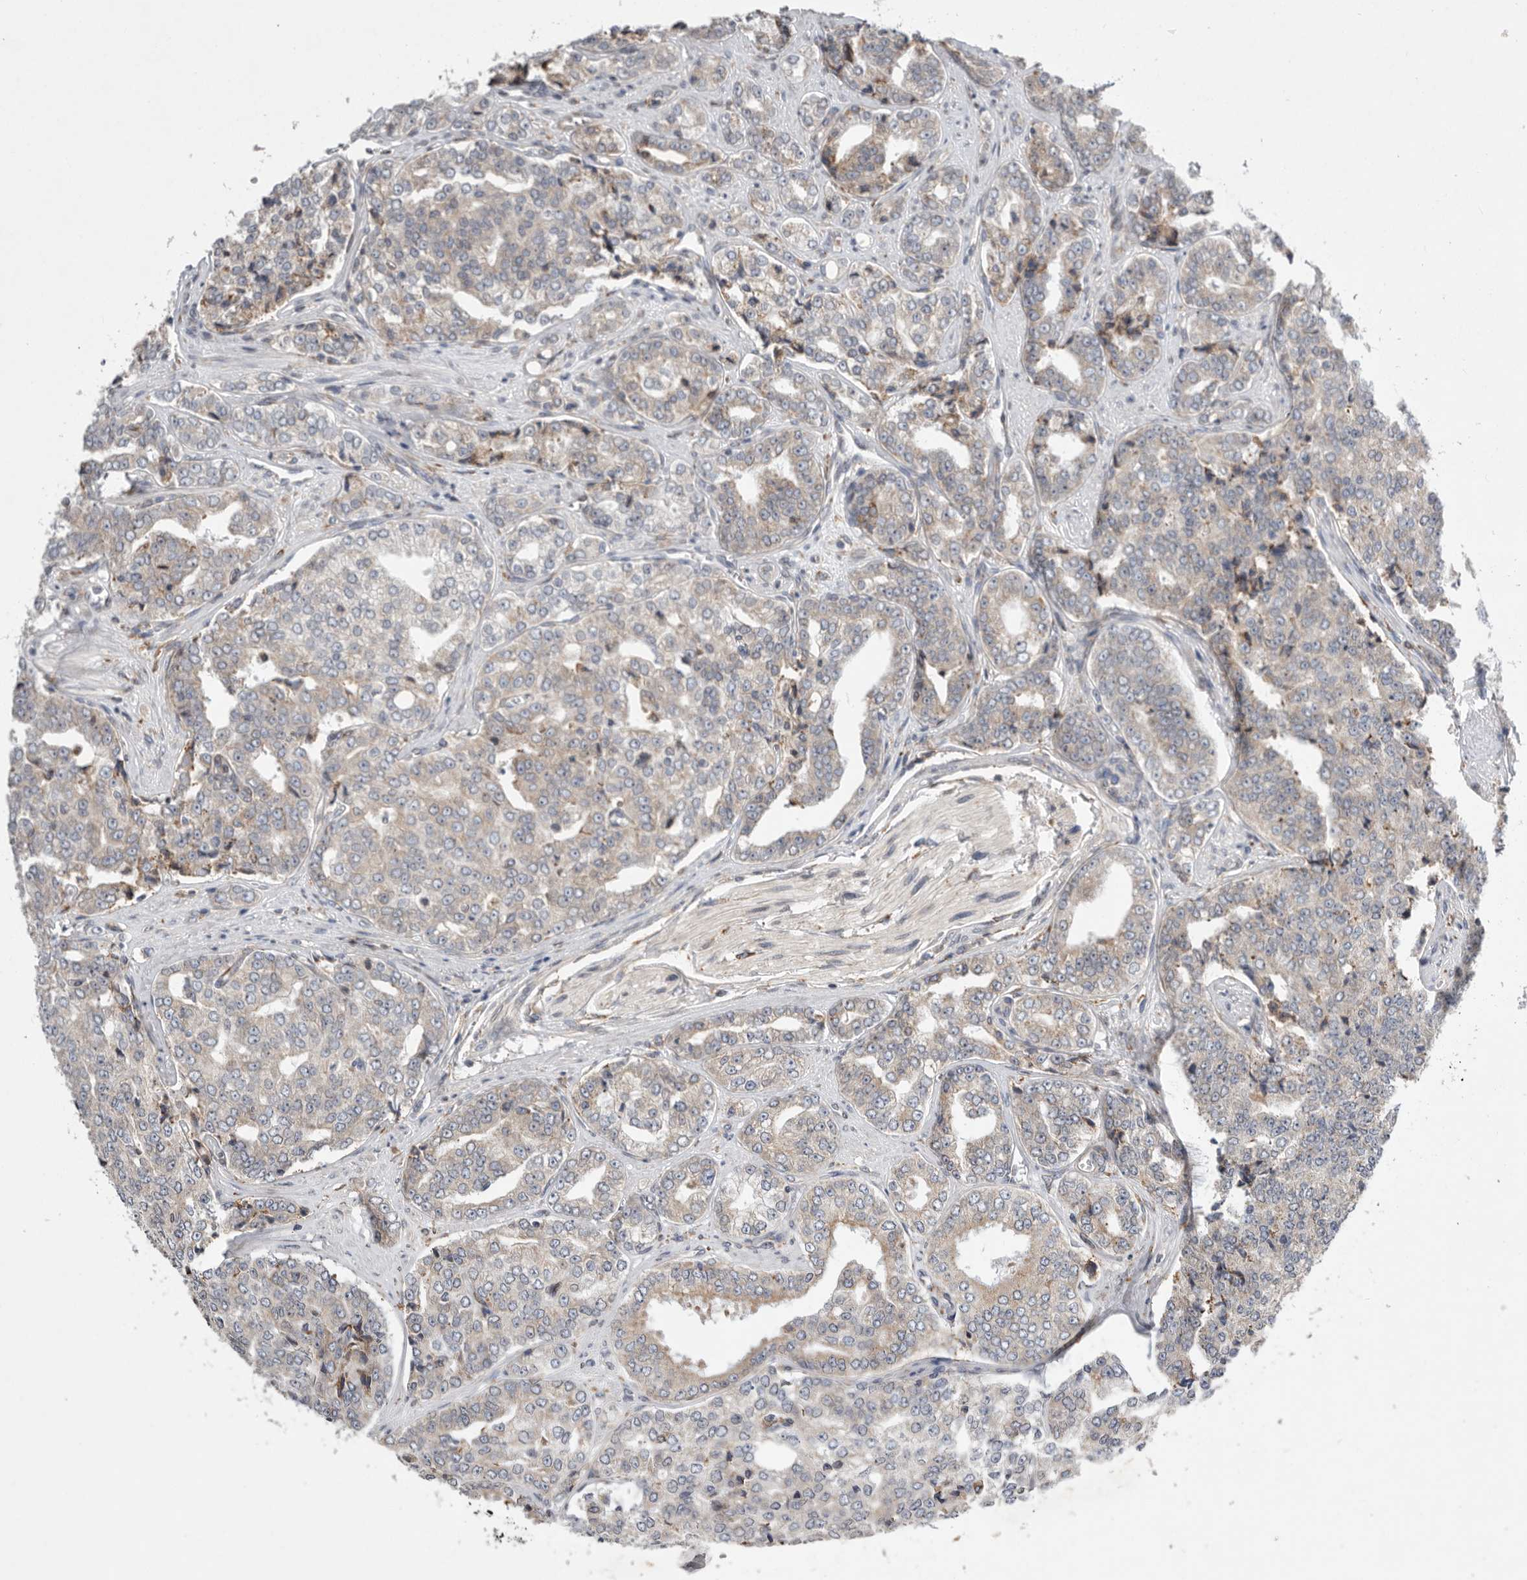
{"staining": {"intensity": "weak", "quantity": "<25%", "location": "cytoplasmic/membranous"}, "tissue": "prostate cancer", "cell_type": "Tumor cells", "image_type": "cancer", "snomed": [{"axis": "morphology", "description": "Adenocarcinoma, High grade"}, {"axis": "topography", "description": "Prostate"}], "caption": "Immunohistochemistry histopathology image of neoplastic tissue: human prostate cancer stained with DAB (3,3'-diaminobenzidine) shows no significant protein expression in tumor cells. Brightfield microscopy of immunohistochemistry (IHC) stained with DAB (brown) and hematoxylin (blue), captured at high magnification.", "gene": "GANAB", "patient": {"sex": "male", "age": 71}}